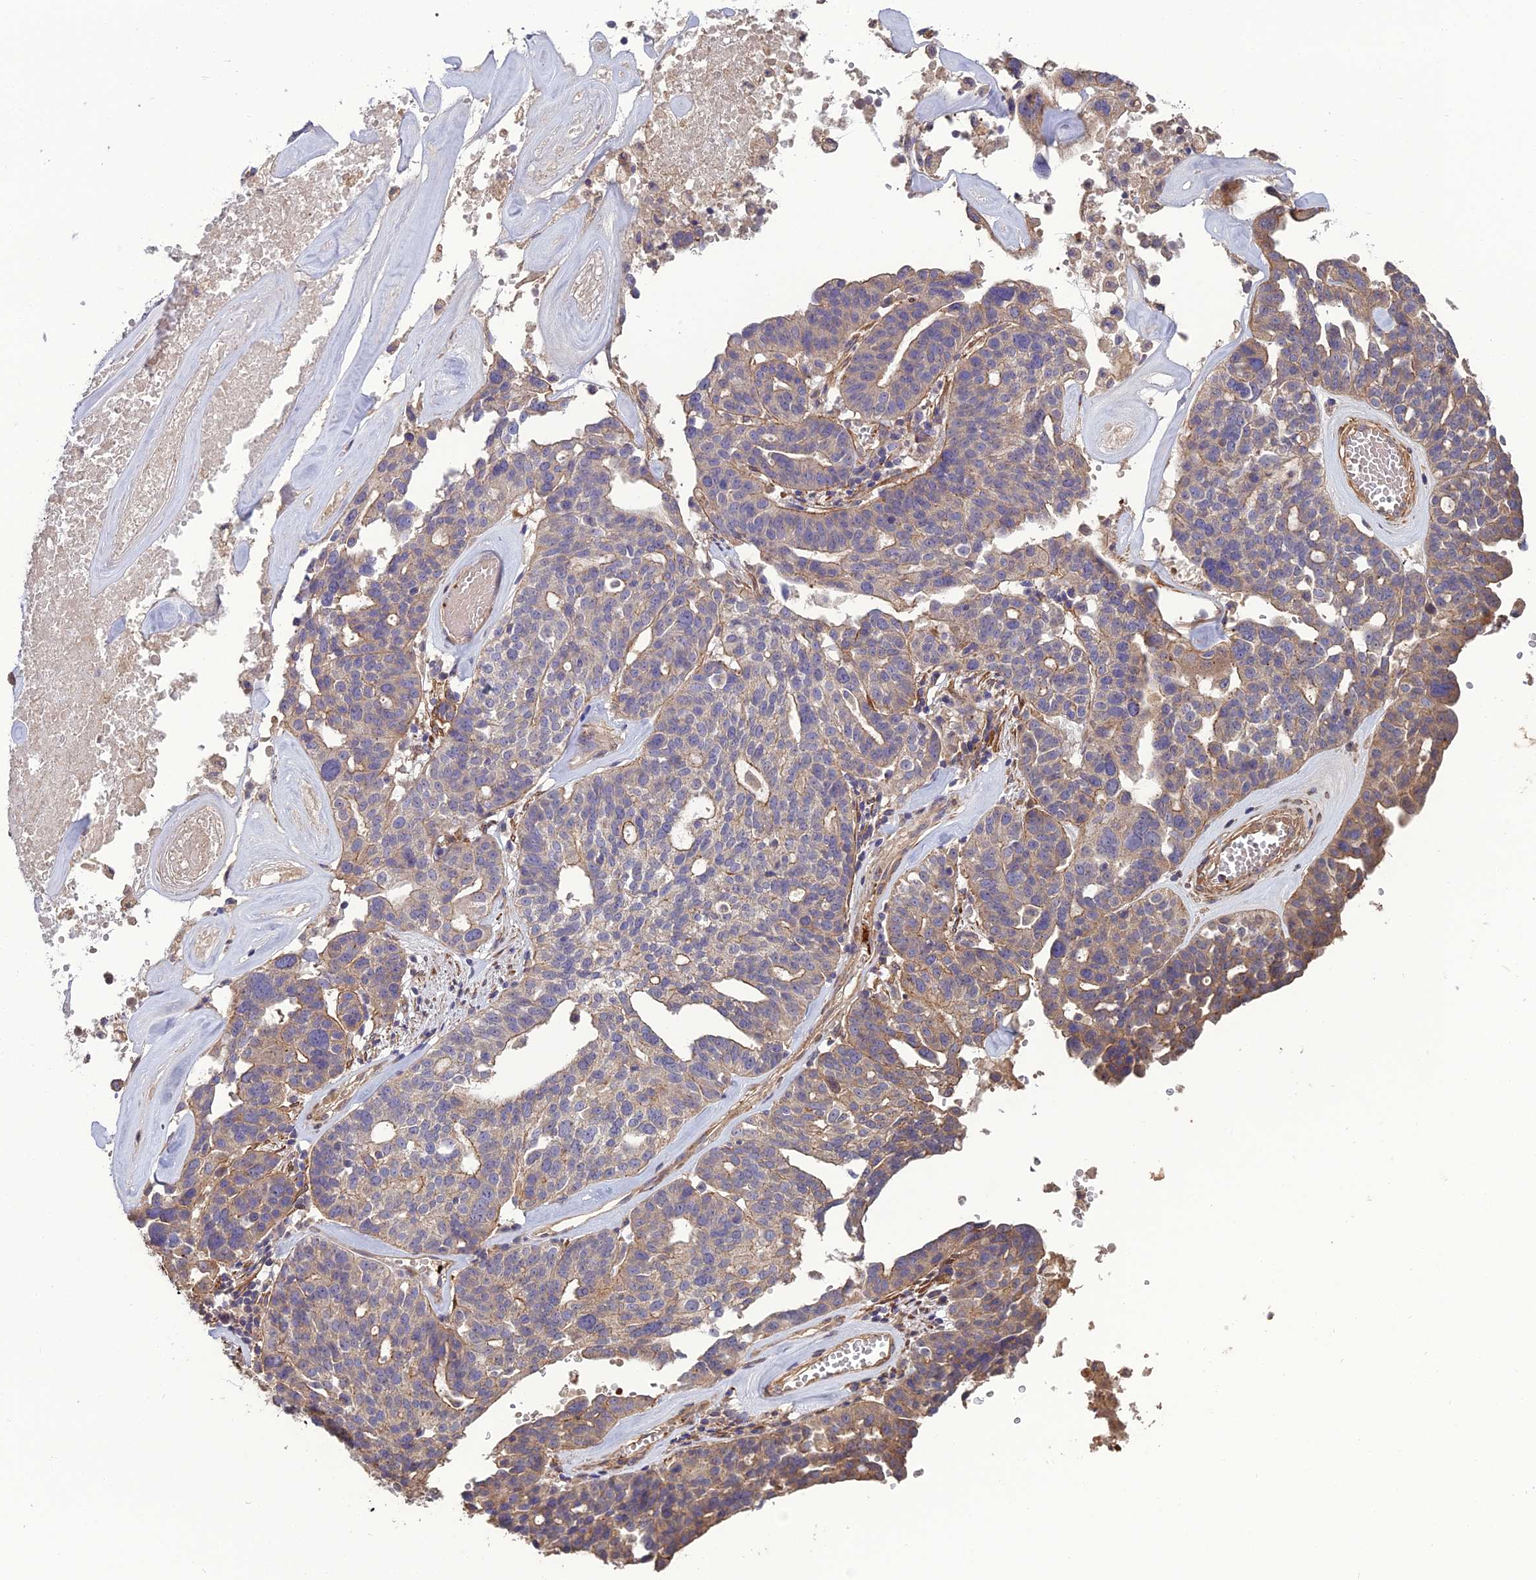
{"staining": {"intensity": "weak", "quantity": "25%-75%", "location": "cytoplasmic/membranous"}, "tissue": "ovarian cancer", "cell_type": "Tumor cells", "image_type": "cancer", "snomed": [{"axis": "morphology", "description": "Cystadenocarcinoma, serous, NOS"}, {"axis": "topography", "description": "Ovary"}], "caption": "Human serous cystadenocarcinoma (ovarian) stained with a protein marker shows weak staining in tumor cells.", "gene": "ATP6V0A2", "patient": {"sex": "female", "age": 59}}